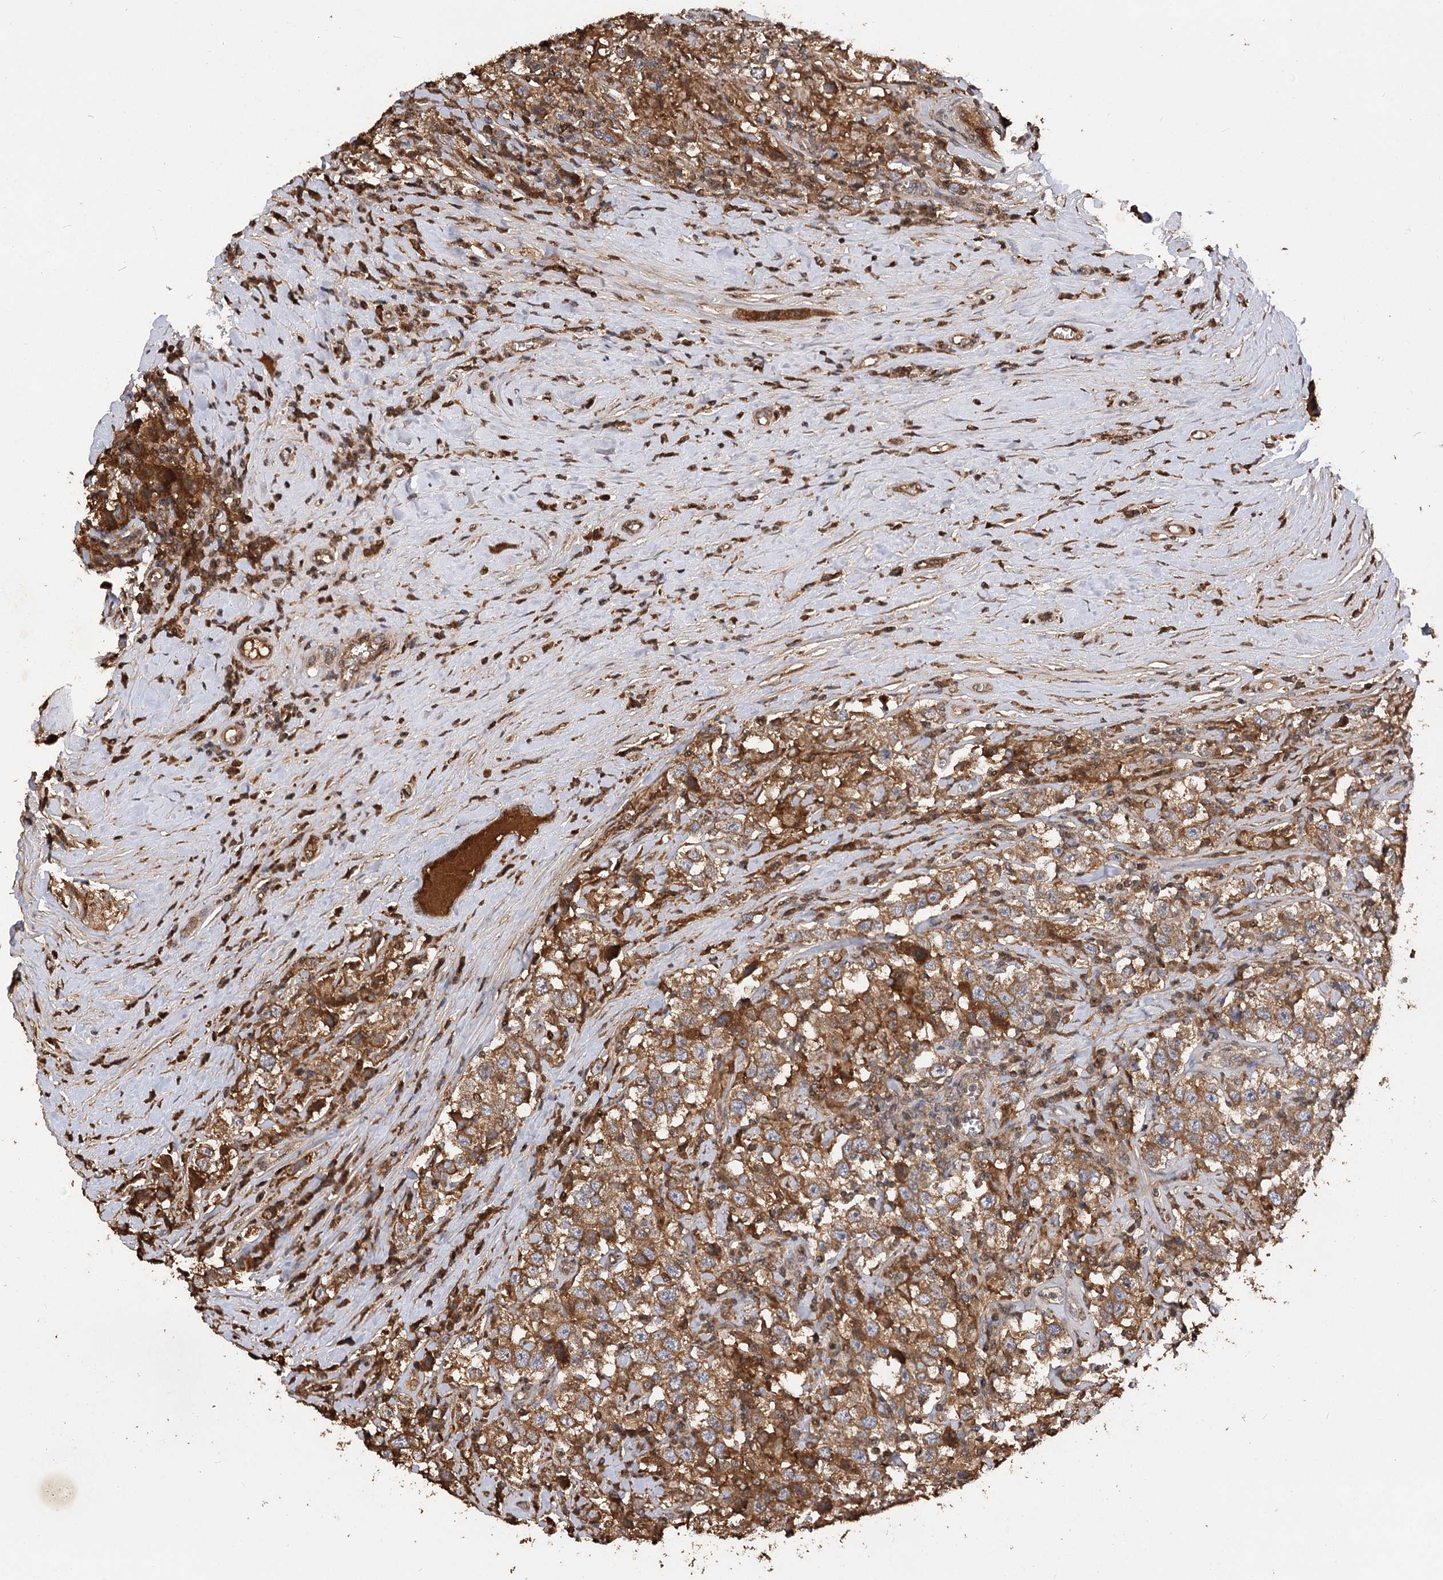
{"staining": {"intensity": "moderate", "quantity": ">75%", "location": "cytoplasmic/membranous"}, "tissue": "testis cancer", "cell_type": "Tumor cells", "image_type": "cancer", "snomed": [{"axis": "morphology", "description": "Seminoma, NOS"}, {"axis": "topography", "description": "Testis"}], "caption": "Protein positivity by immunohistochemistry (IHC) reveals moderate cytoplasmic/membranous expression in approximately >75% of tumor cells in testis cancer (seminoma).", "gene": "ARL13A", "patient": {"sex": "male", "age": 41}}